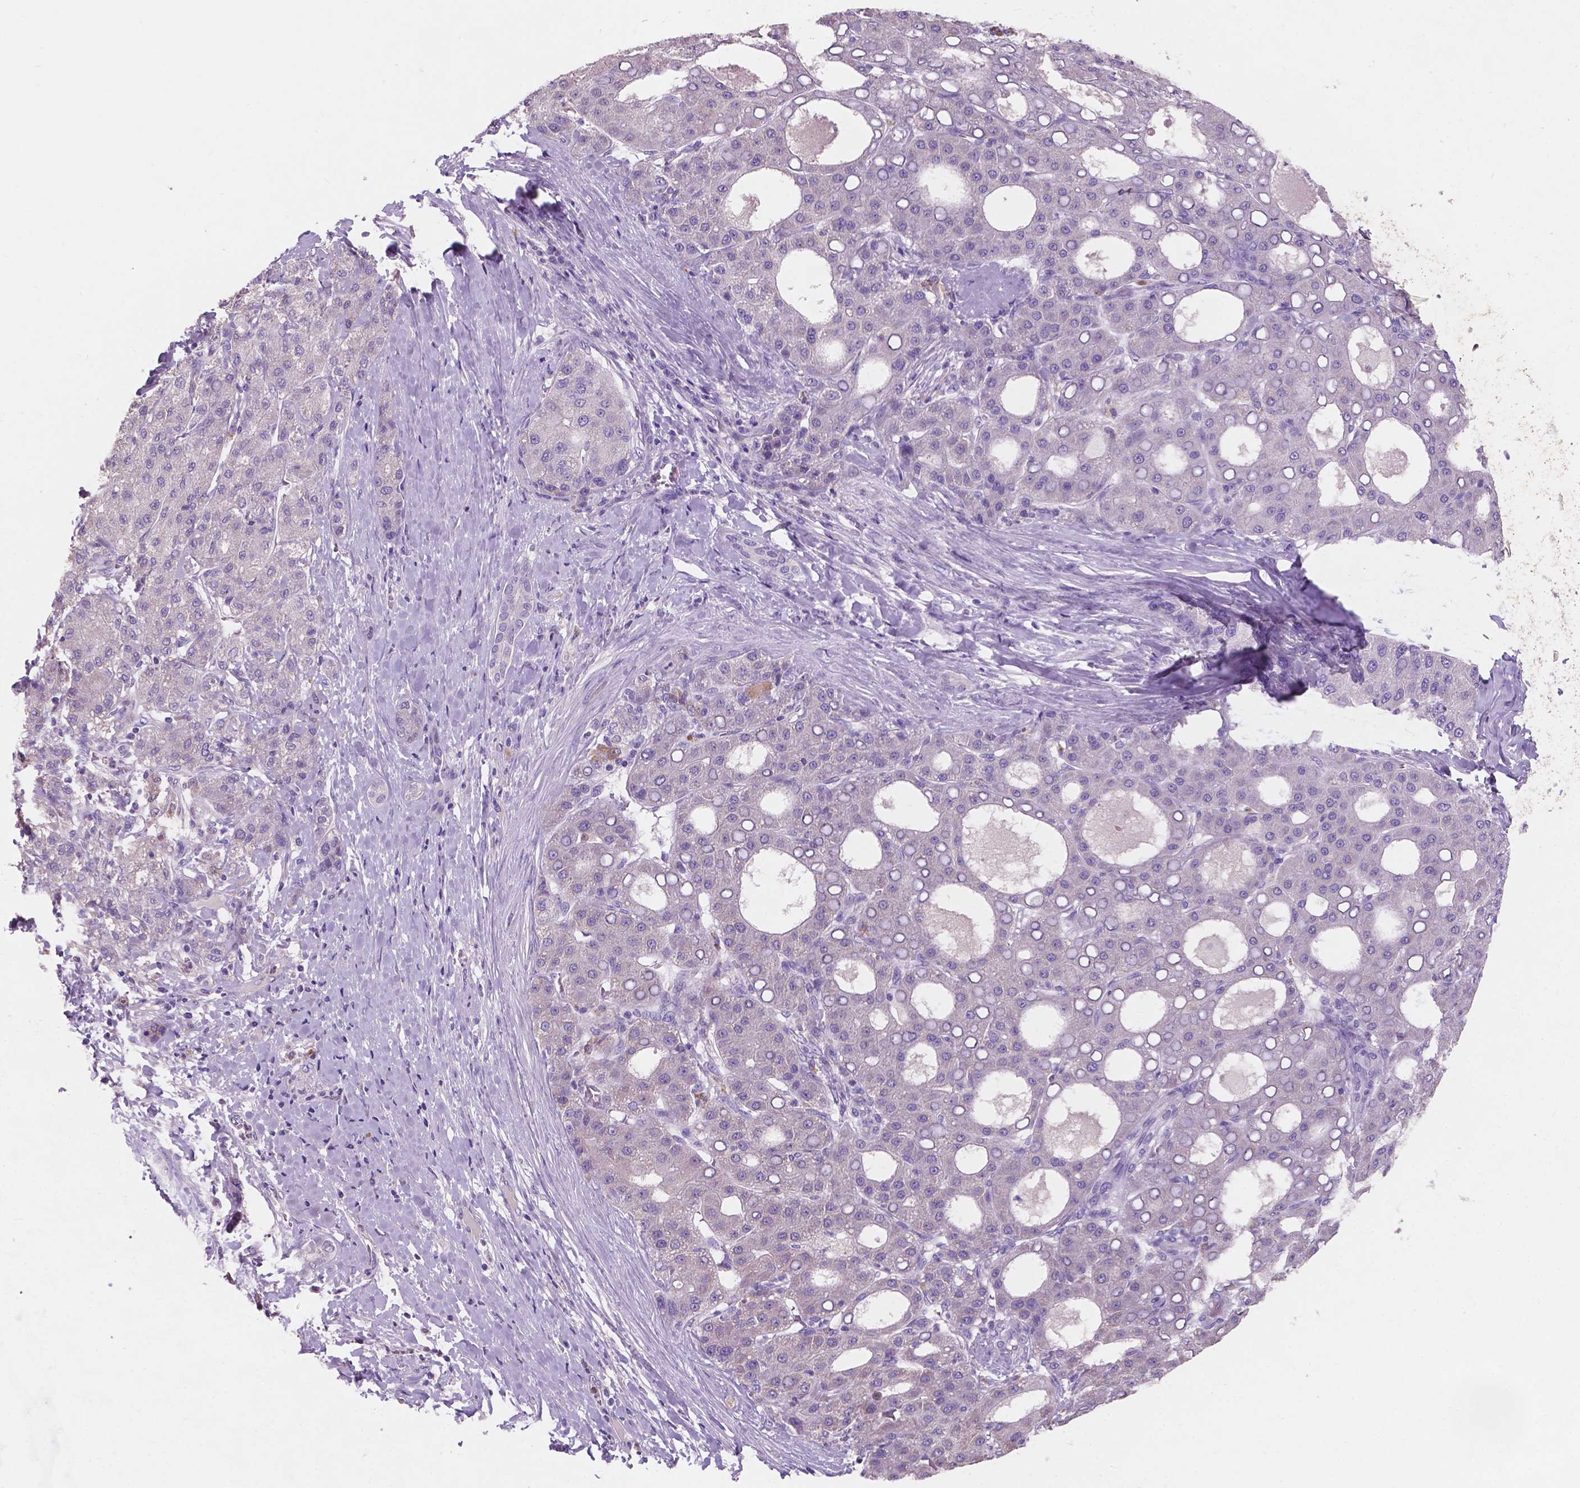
{"staining": {"intensity": "negative", "quantity": "none", "location": "none"}, "tissue": "liver cancer", "cell_type": "Tumor cells", "image_type": "cancer", "snomed": [{"axis": "morphology", "description": "Carcinoma, Hepatocellular, NOS"}, {"axis": "topography", "description": "Liver"}], "caption": "Tumor cells show no significant protein positivity in liver hepatocellular carcinoma.", "gene": "IREB2", "patient": {"sex": "male", "age": 65}}